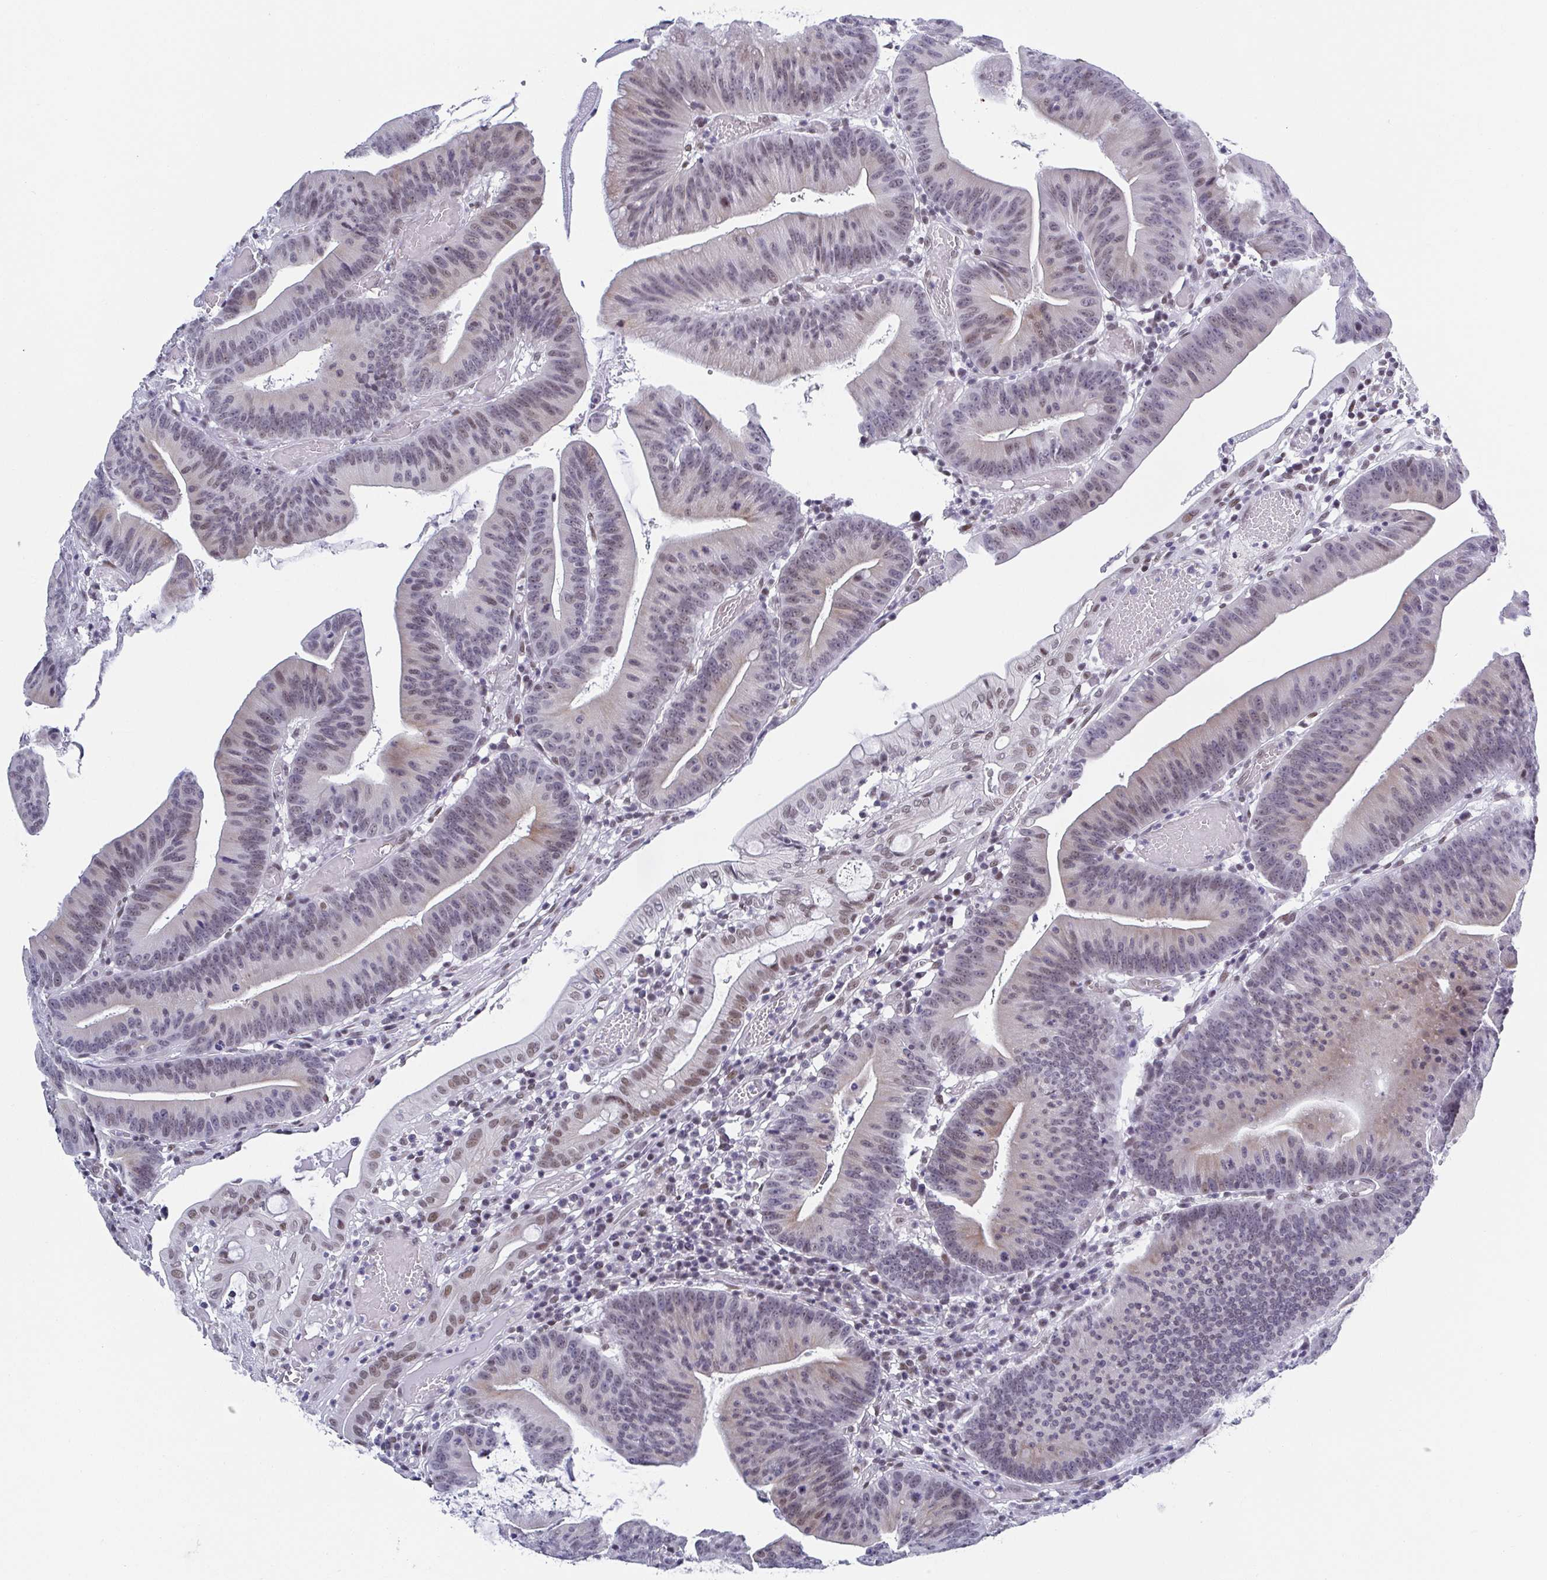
{"staining": {"intensity": "moderate", "quantity": "<25%", "location": "nuclear"}, "tissue": "colorectal cancer", "cell_type": "Tumor cells", "image_type": "cancer", "snomed": [{"axis": "morphology", "description": "Adenocarcinoma, NOS"}, {"axis": "topography", "description": "Colon"}], "caption": "Moderate nuclear expression is appreciated in approximately <25% of tumor cells in colorectal adenocarcinoma. Nuclei are stained in blue.", "gene": "SLC7A10", "patient": {"sex": "female", "age": 78}}